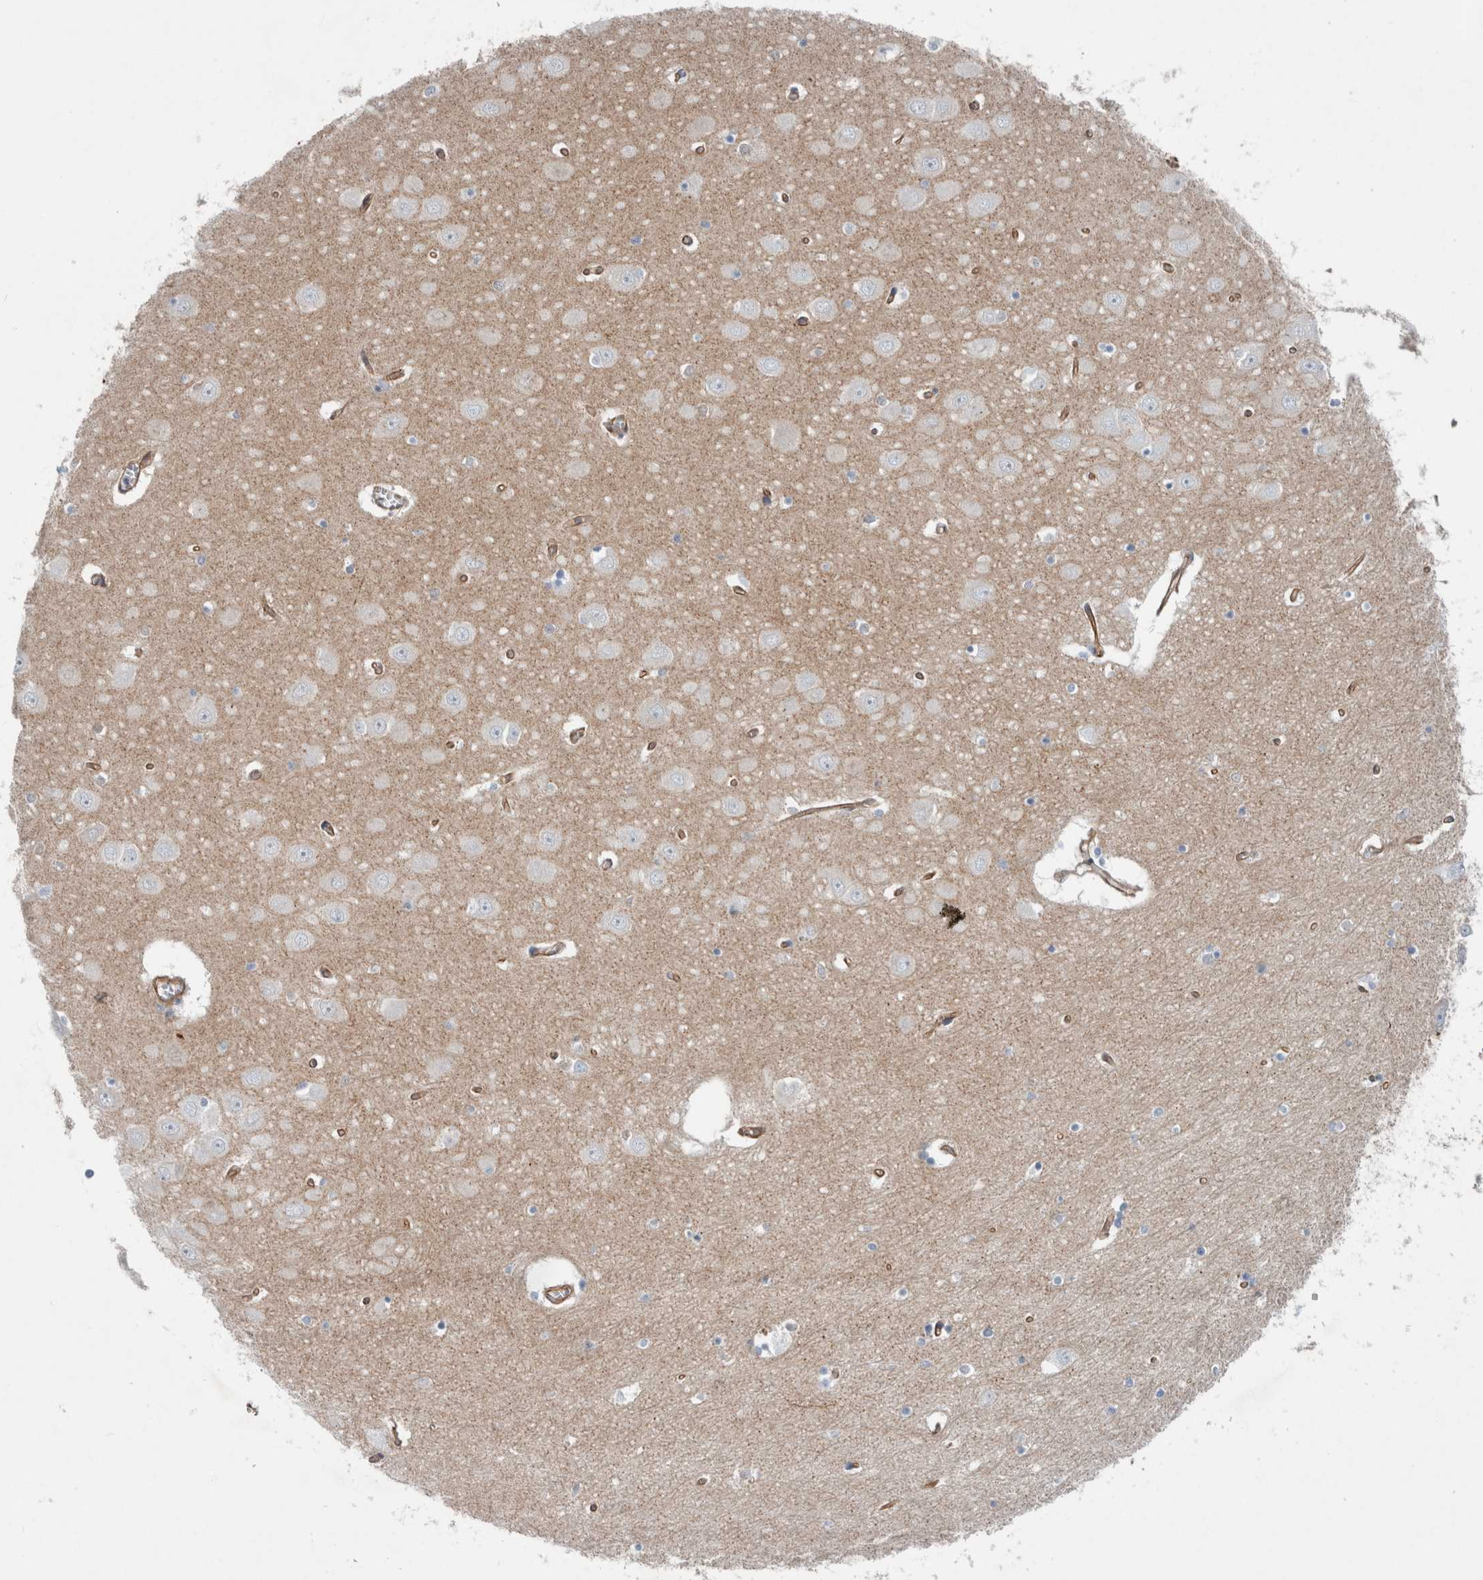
{"staining": {"intensity": "negative", "quantity": "none", "location": "none"}, "tissue": "hippocampus", "cell_type": "Glial cells", "image_type": "normal", "snomed": [{"axis": "morphology", "description": "Normal tissue, NOS"}, {"axis": "topography", "description": "Hippocampus"}], "caption": "The micrograph reveals no significant expression in glial cells of hippocampus.", "gene": "PLEC", "patient": {"sex": "male", "age": 70}}